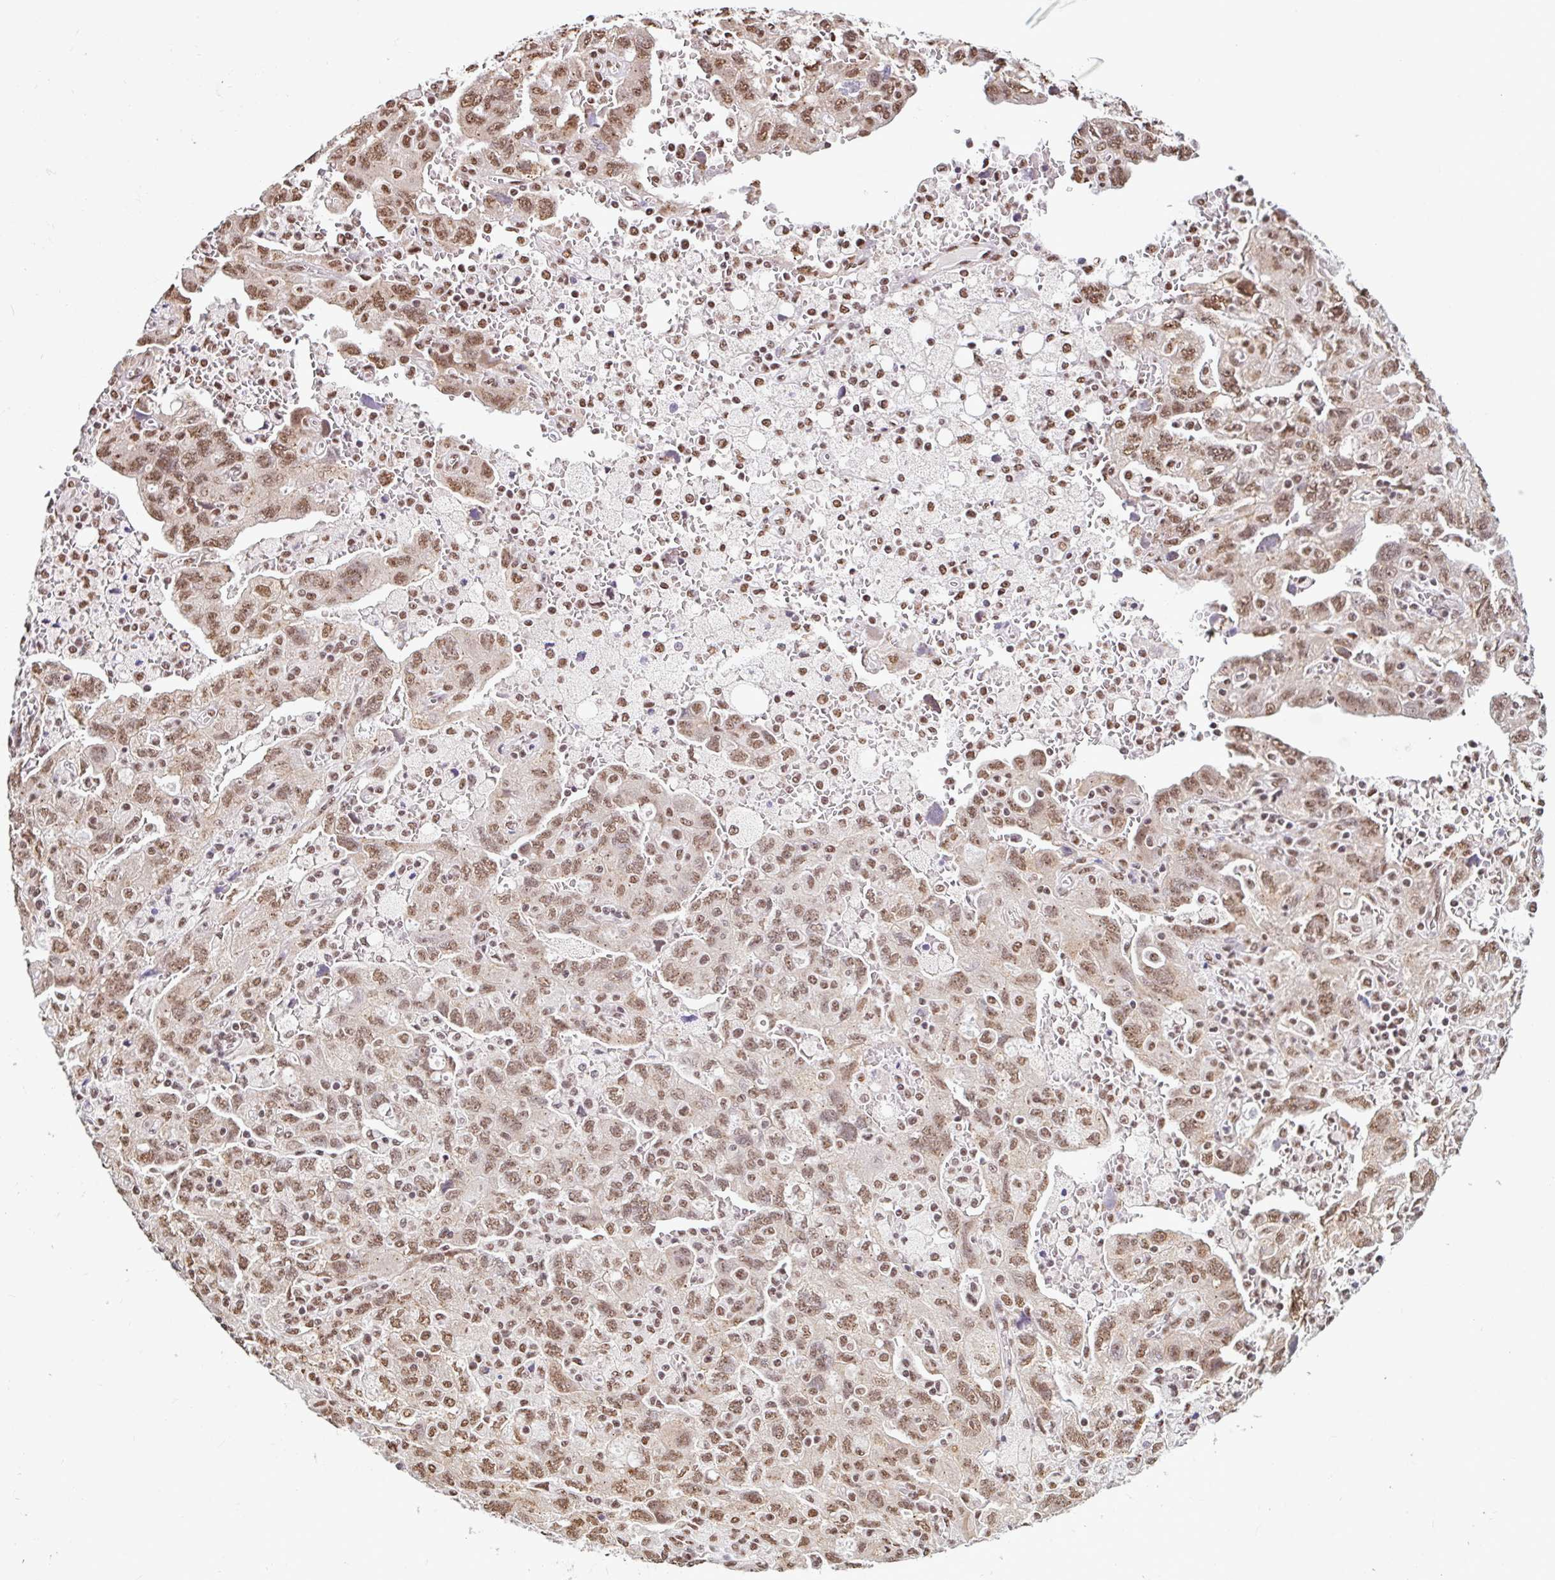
{"staining": {"intensity": "moderate", "quantity": ">75%", "location": "nuclear"}, "tissue": "ovarian cancer", "cell_type": "Tumor cells", "image_type": "cancer", "snomed": [{"axis": "morphology", "description": "Carcinoma, NOS"}, {"axis": "morphology", "description": "Cystadenocarcinoma, serous, NOS"}, {"axis": "topography", "description": "Ovary"}], "caption": "Immunohistochemical staining of human ovarian cancer displays medium levels of moderate nuclear staining in about >75% of tumor cells. The protein is shown in brown color, while the nuclei are stained blue.", "gene": "BICRA", "patient": {"sex": "female", "age": 69}}